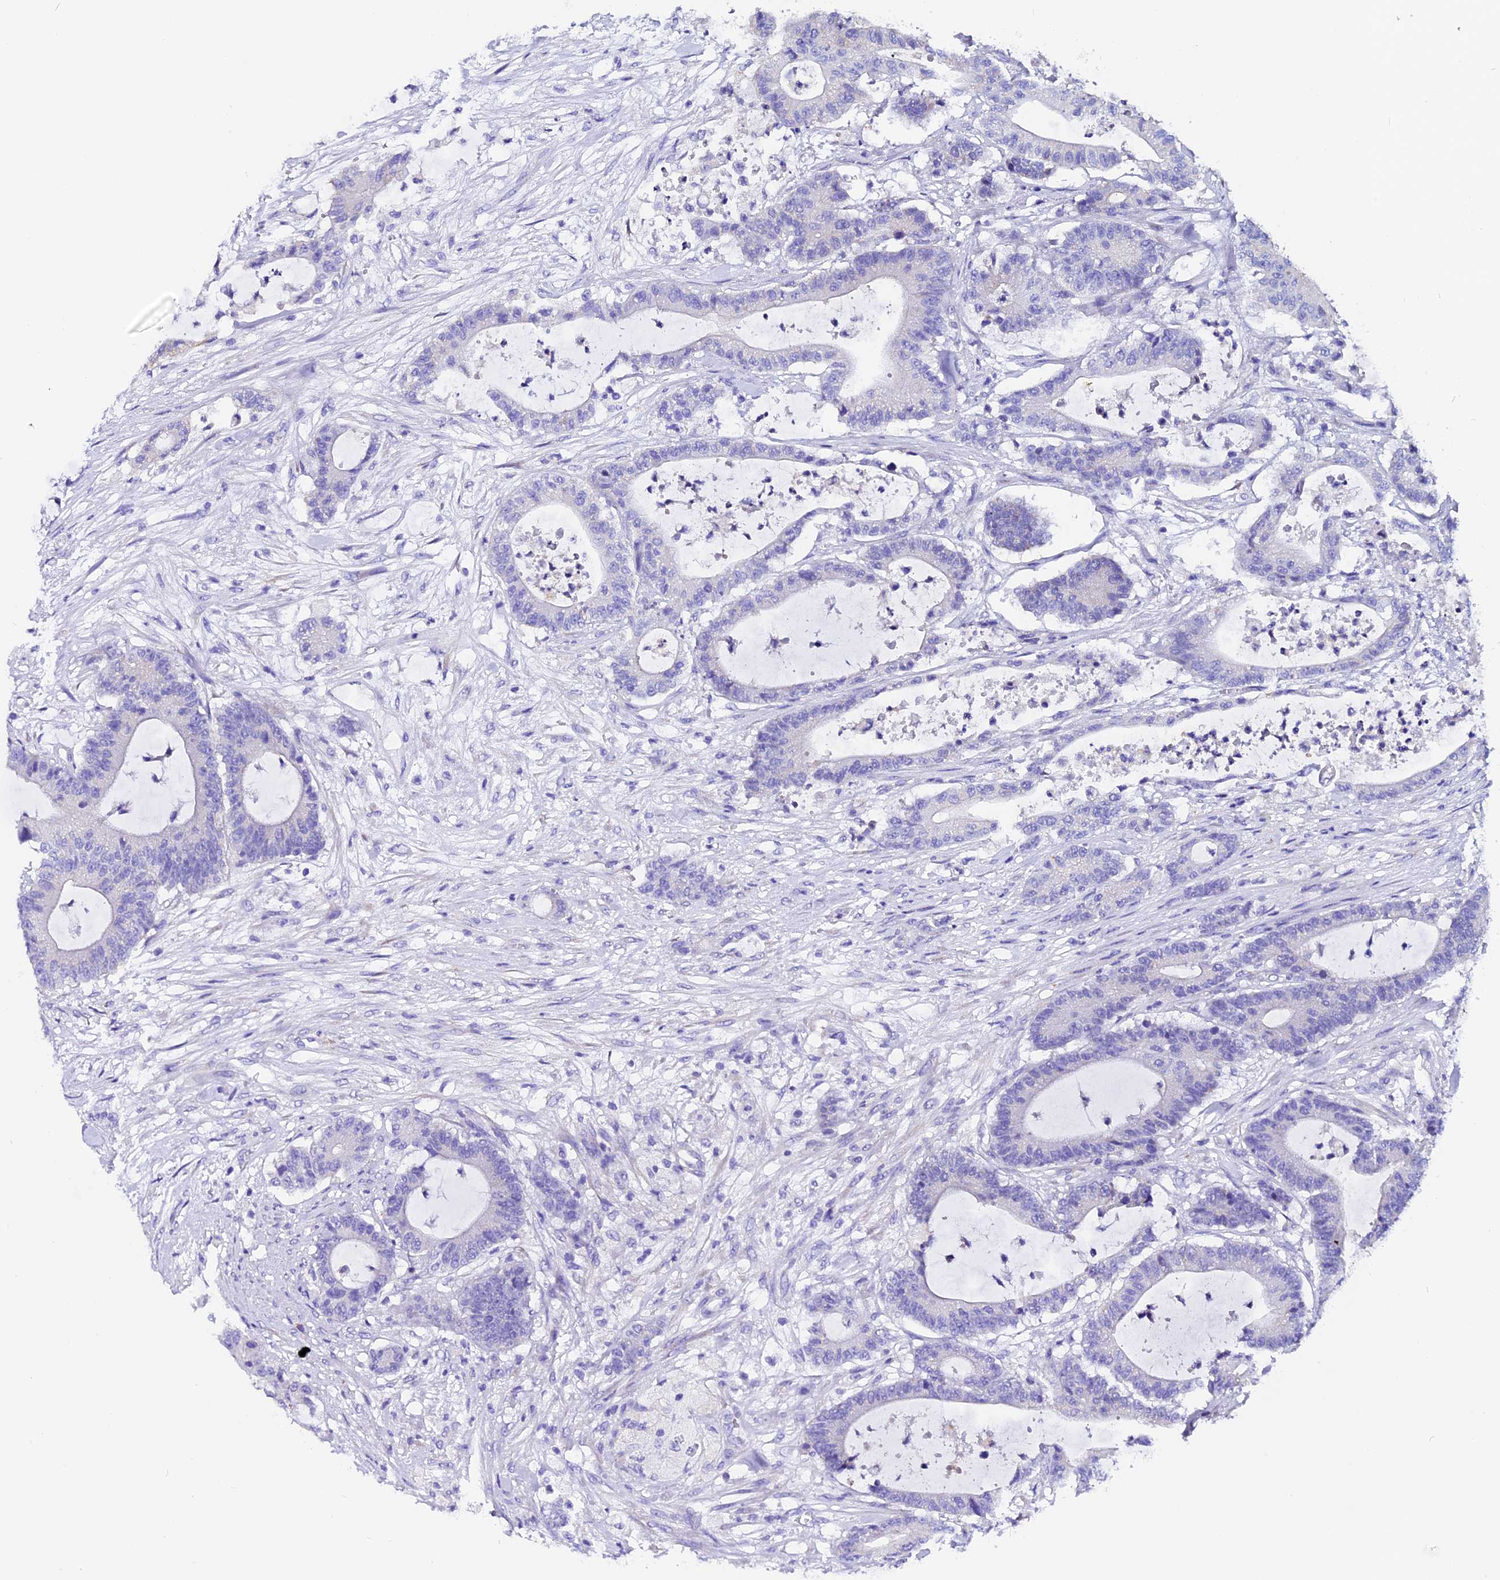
{"staining": {"intensity": "negative", "quantity": "none", "location": "none"}, "tissue": "colorectal cancer", "cell_type": "Tumor cells", "image_type": "cancer", "snomed": [{"axis": "morphology", "description": "Adenocarcinoma, NOS"}, {"axis": "topography", "description": "Colon"}], "caption": "IHC micrograph of human colorectal cancer stained for a protein (brown), which demonstrates no expression in tumor cells.", "gene": "COMTD1", "patient": {"sex": "female", "age": 84}}